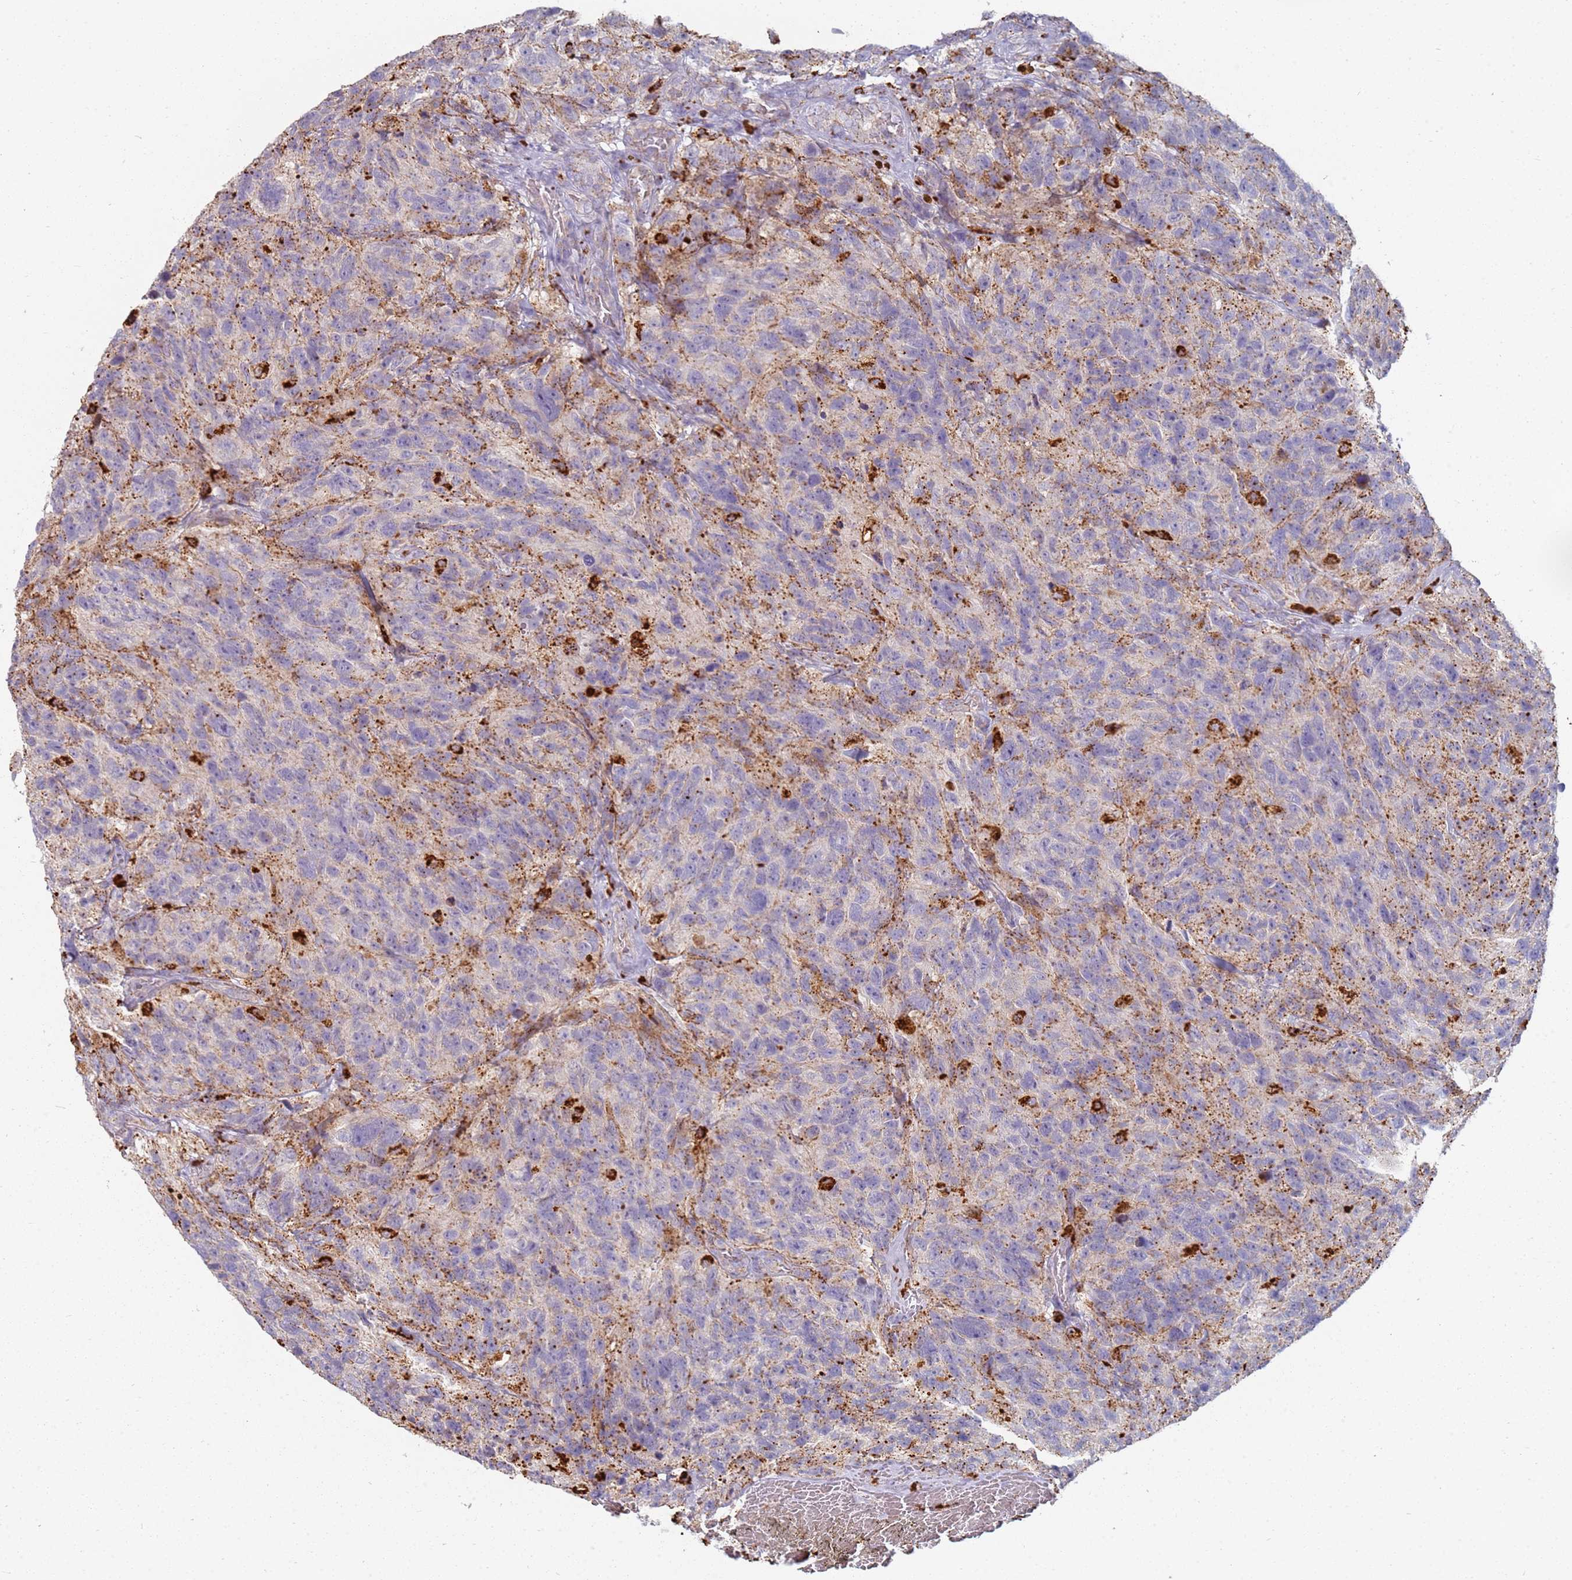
{"staining": {"intensity": "moderate", "quantity": "<25%", "location": "cytoplasmic/membranous"}, "tissue": "glioma", "cell_type": "Tumor cells", "image_type": "cancer", "snomed": [{"axis": "morphology", "description": "Glioma, malignant, High grade"}, {"axis": "topography", "description": "Brain"}], "caption": "Protein staining of glioma tissue reveals moderate cytoplasmic/membranous positivity in about <25% of tumor cells.", "gene": "TMEM229B", "patient": {"sex": "male", "age": 69}}